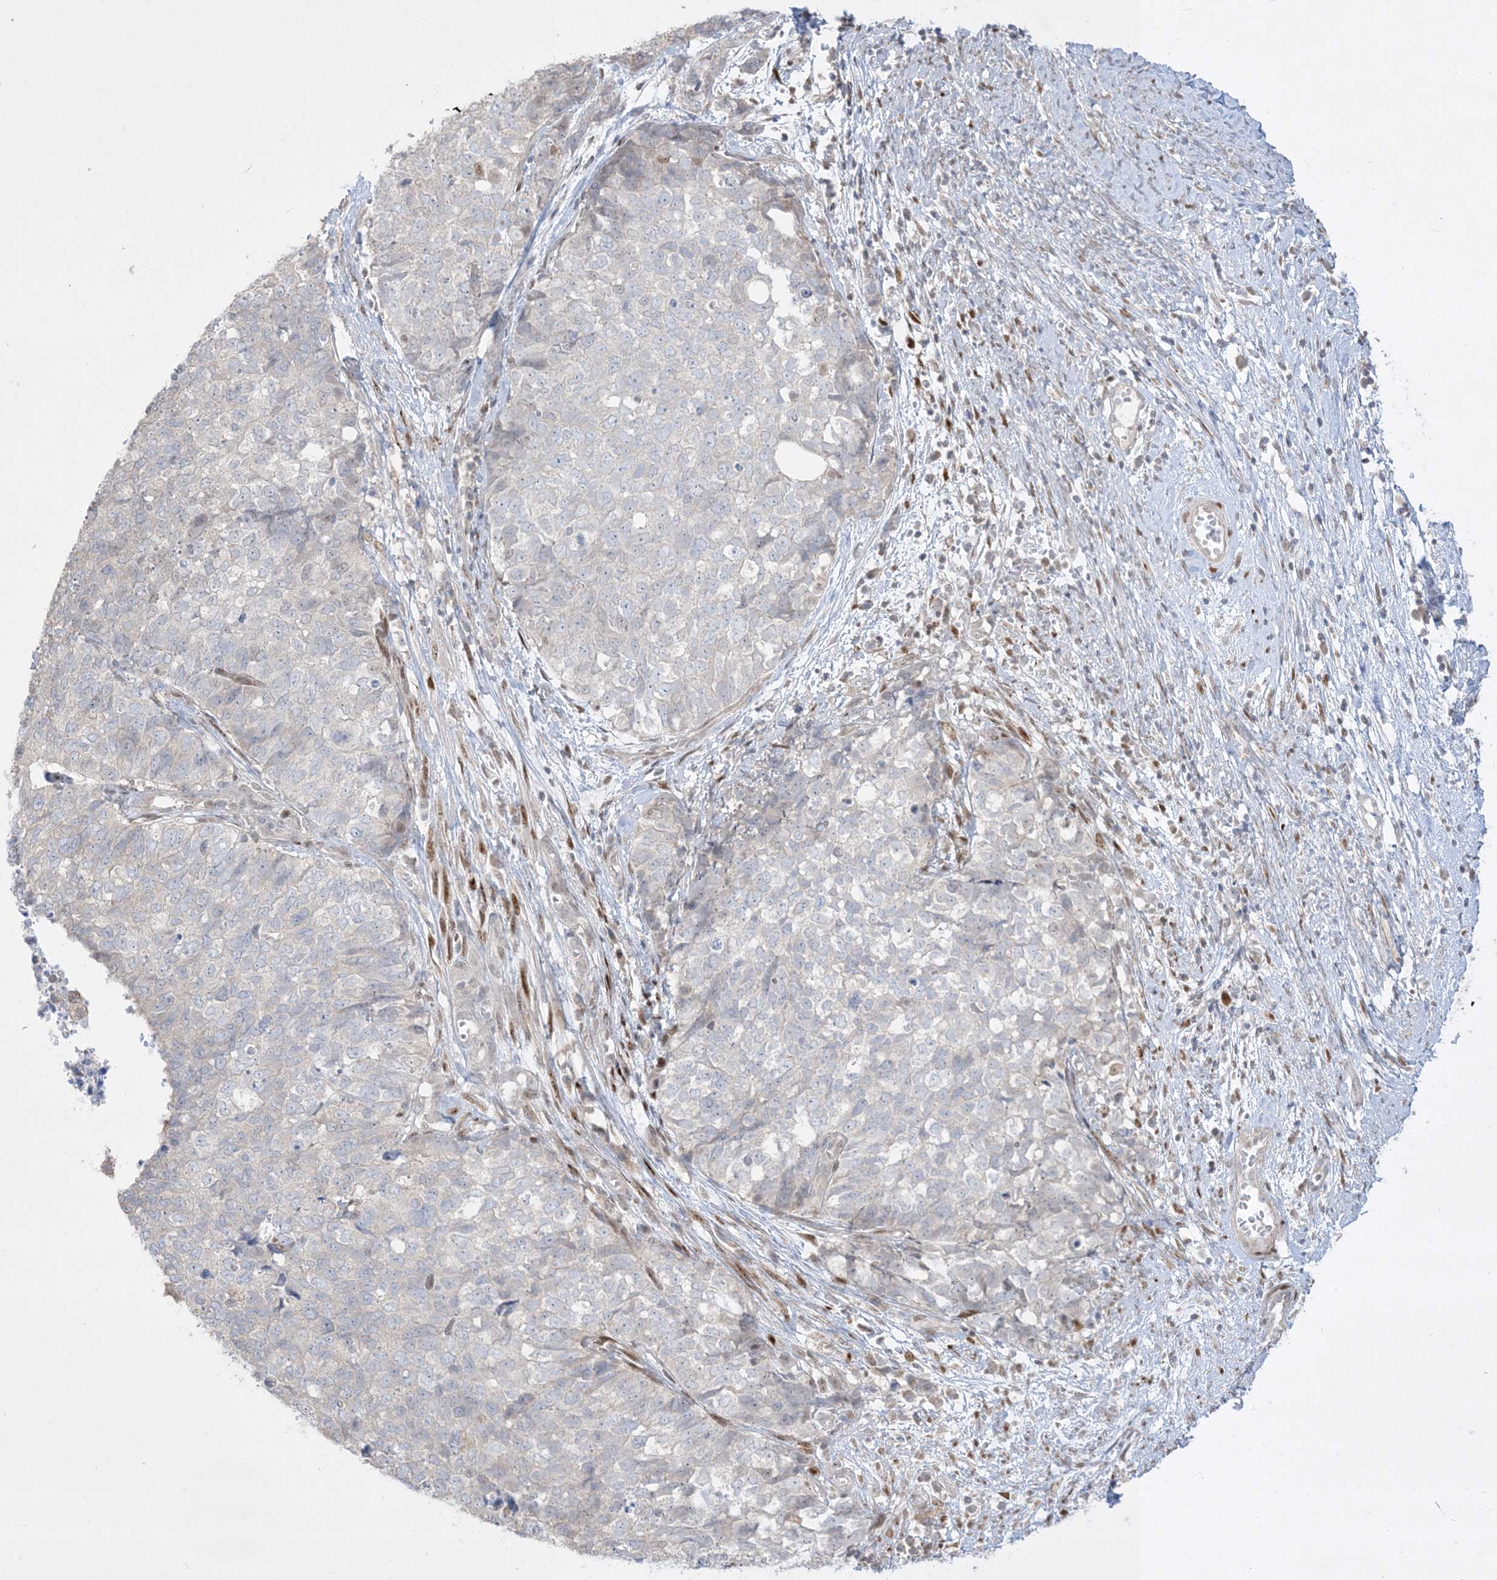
{"staining": {"intensity": "negative", "quantity": "none", "location": "none"}, "tissue": "cervical cancer", "cell_type": "Tumor cells", "image_type": "cancer", "snomed": [{"axis": "morphology", "description": "Squamous cell carcinoma, NOS"}, {"axis": "topography", "description": "Cervix"}], "caption": "A high-resolution image shows immunohistochemistry staining of cervical cancer, which exhibits no significant expression in tumor cells.", "gene": "BHLHE40", "patient": {"sex": "female", "age": 63}}